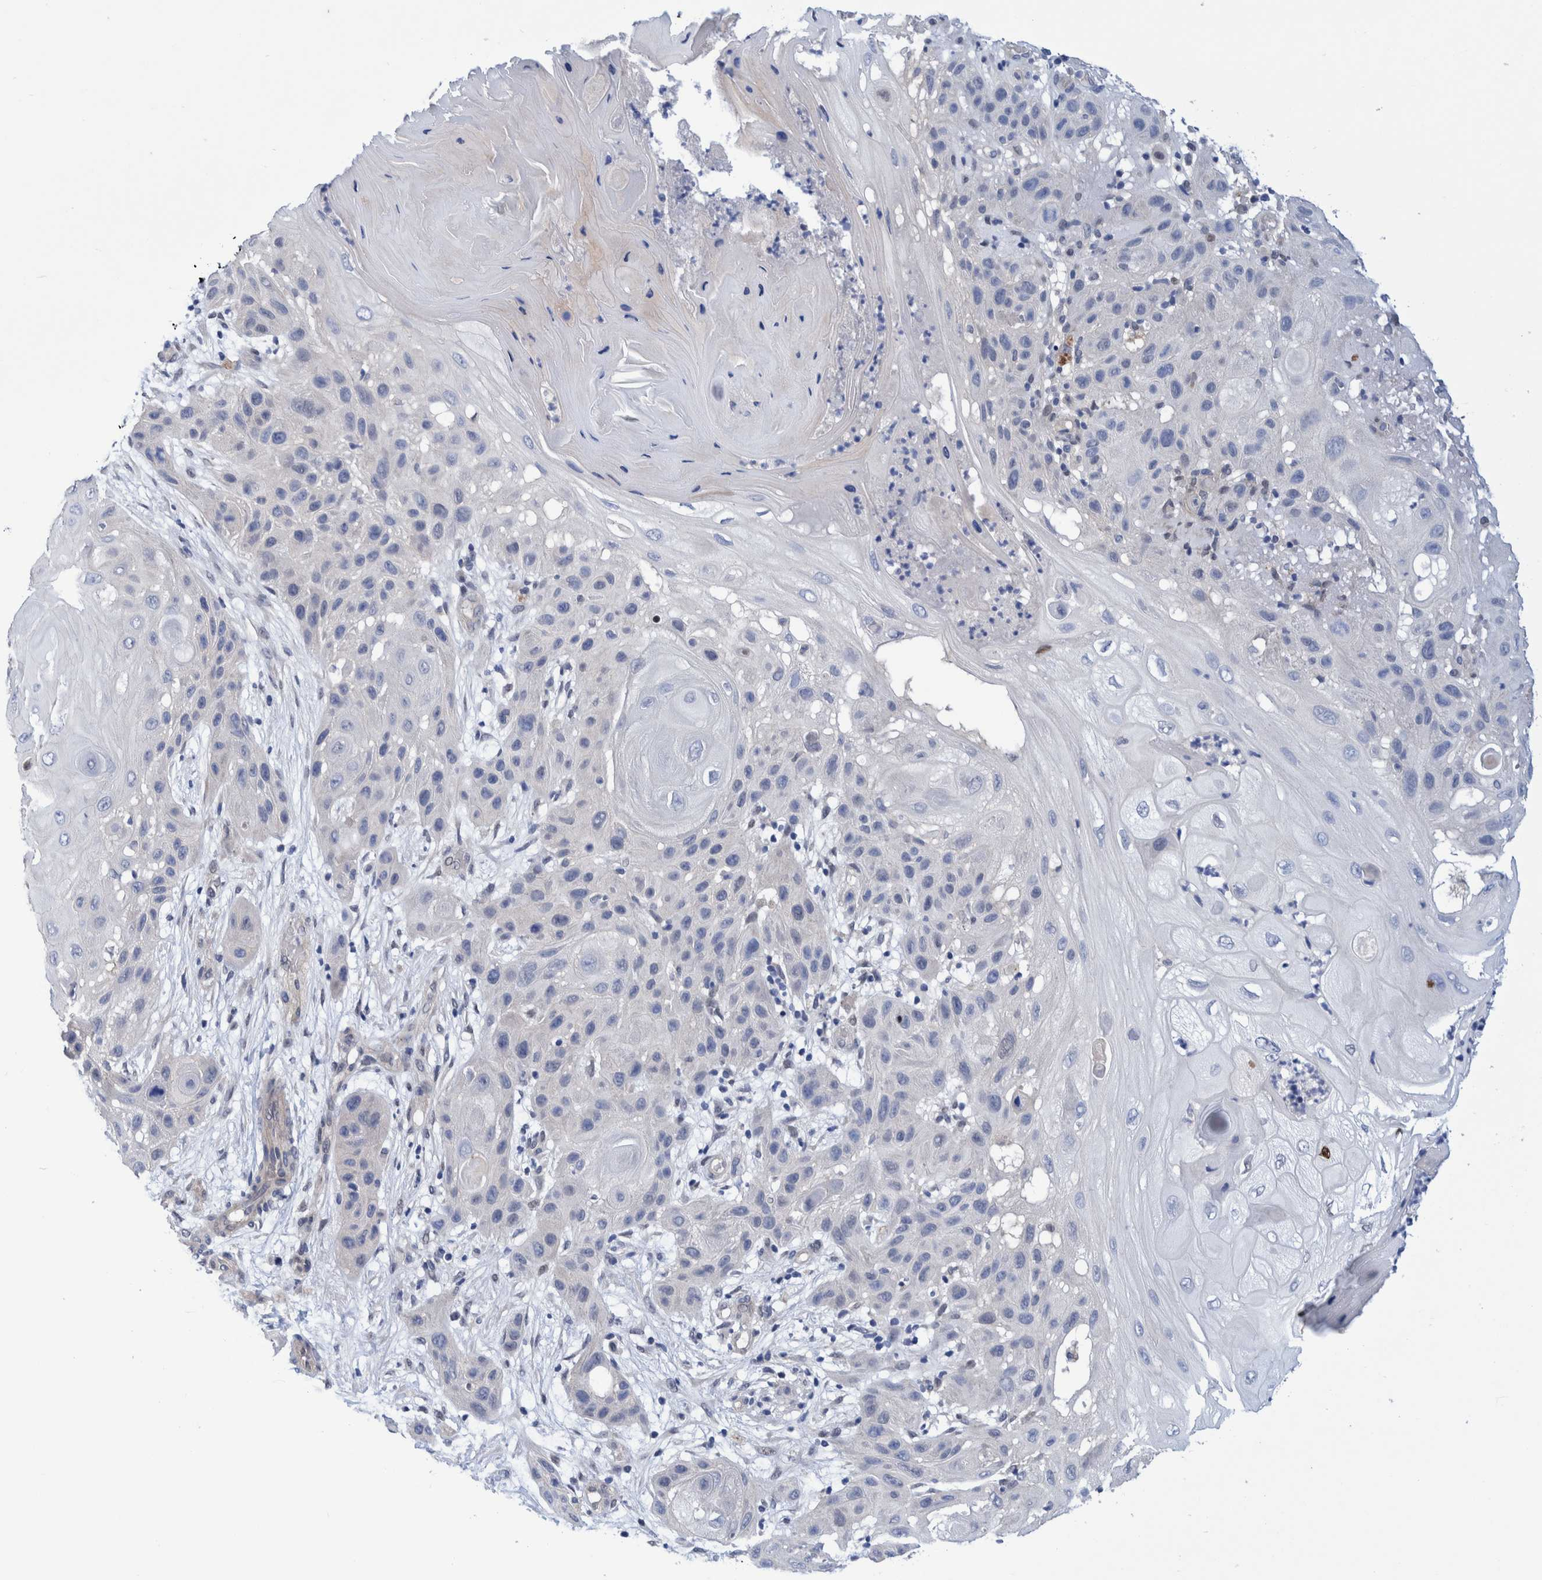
{"staining": {"intensity": "negative", "quantity": "none", "location": "none"}, "tissue": "skin cancer", "cell_type": "Tumor cells", "image_type": "cancer", "snomed": [{"axis": "morphology", "description": "Squamous cell carcinoma, NOS"}, {"axis": "topography", "description": "Skin"}], "caption": "This is an IHC histopathology image of skin cancer. There is no expression in tumor cells.", "gene": "PFAS", "patient": {"sex": "female", "age": 96}}